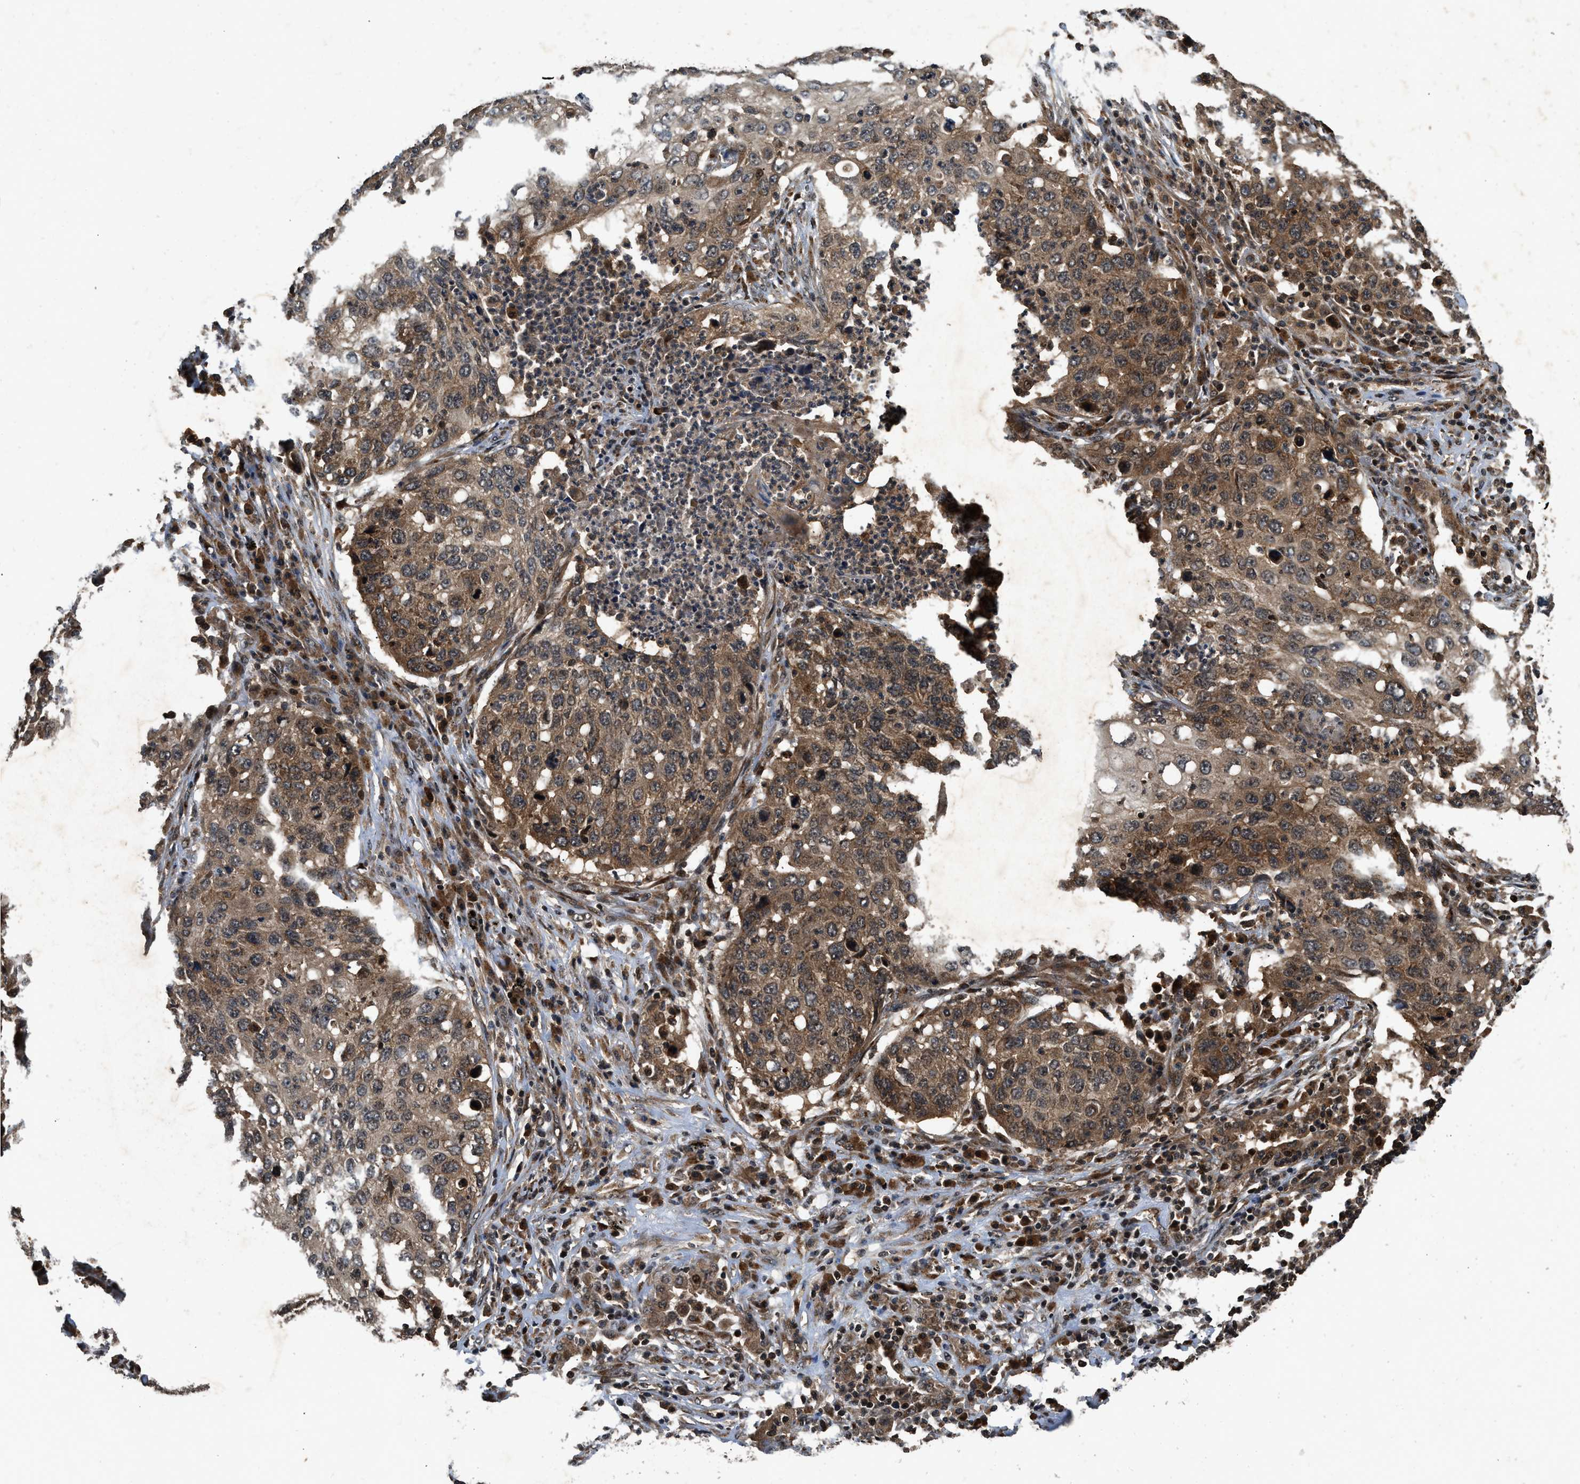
{"staining": {"intensity": "moderate", "quantity": ">75%", "location": "cytoplasmic/membranous"}, "tissue": "lung cancer", "cell_type": "Tumor cells", "image_type": "cancer", "snomed": [{"axis": "morphology", "description": "Squamous cell carcinoma, NOS"}, {"axis": "topography", "description": "Lung"}], "caption": "Moderate cytoplasmic/membranous expression for a protein is identified in approximately >75% of tumor cells of lung cancer (squamous cell carcinoma) using immunohistochemistry.", "gene": "RPS6KB1", "patient": {"sex": "female", "age": 63}}